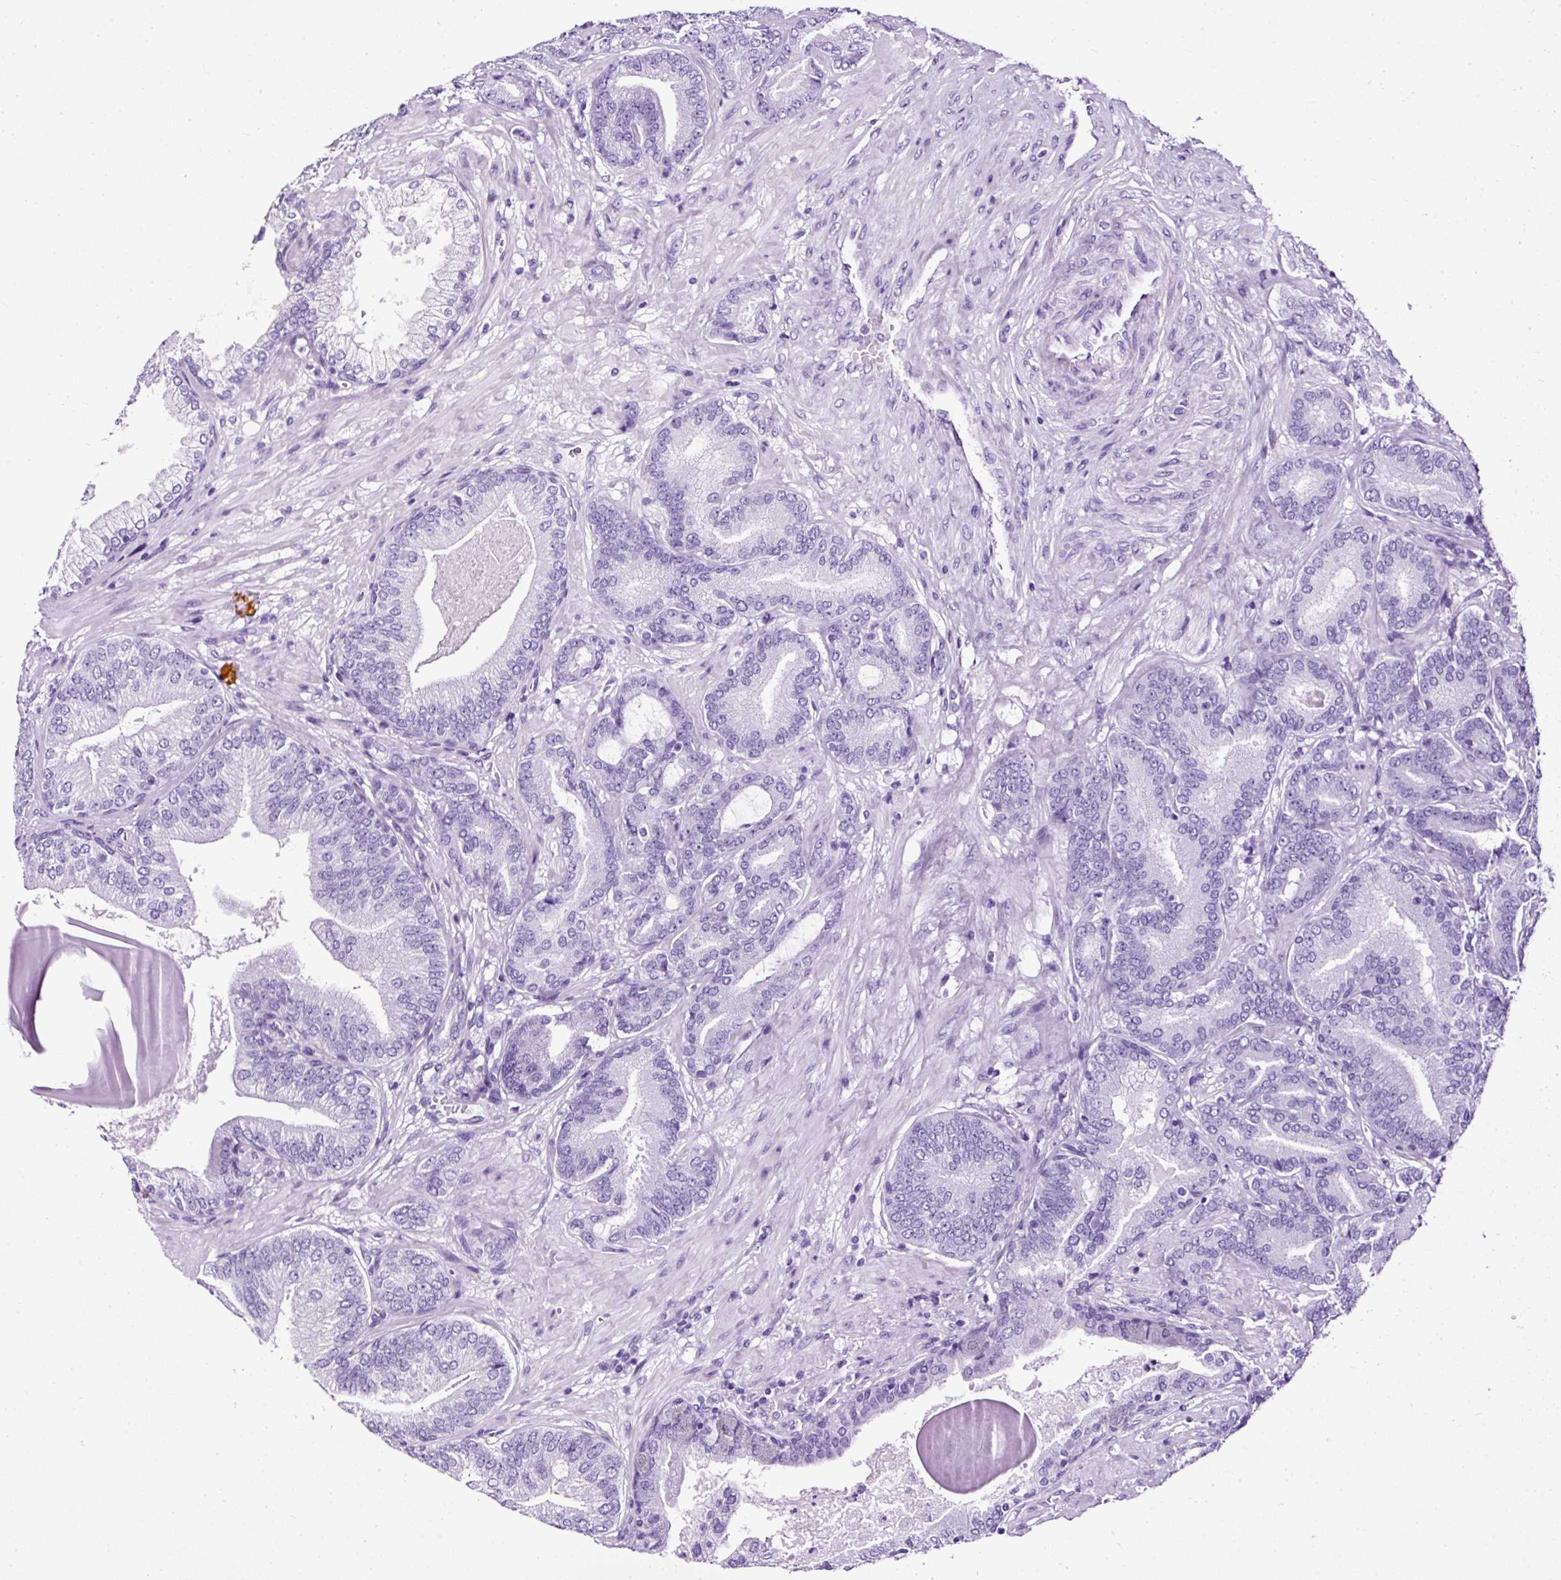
{"staining": {"intensity": "negative", "quantity": "none", "location": "none"}, "tissue": "prostate cancer", "cell_type": "Tumor cells", "image_type": "cancer", "snomed": [{"axis": "morphology", "description": "Adenocarcinoma, Low grade"}, {"axis": "topography", "description": "Prostate and seminal vesicle, NOS"}], "caption": "DAB immunohistochemical staining of human prostate cancer demonstrates no significant positivity in tumor cells.", "gene": "NTS", "patient": {"sex": "male", "age": 61}}